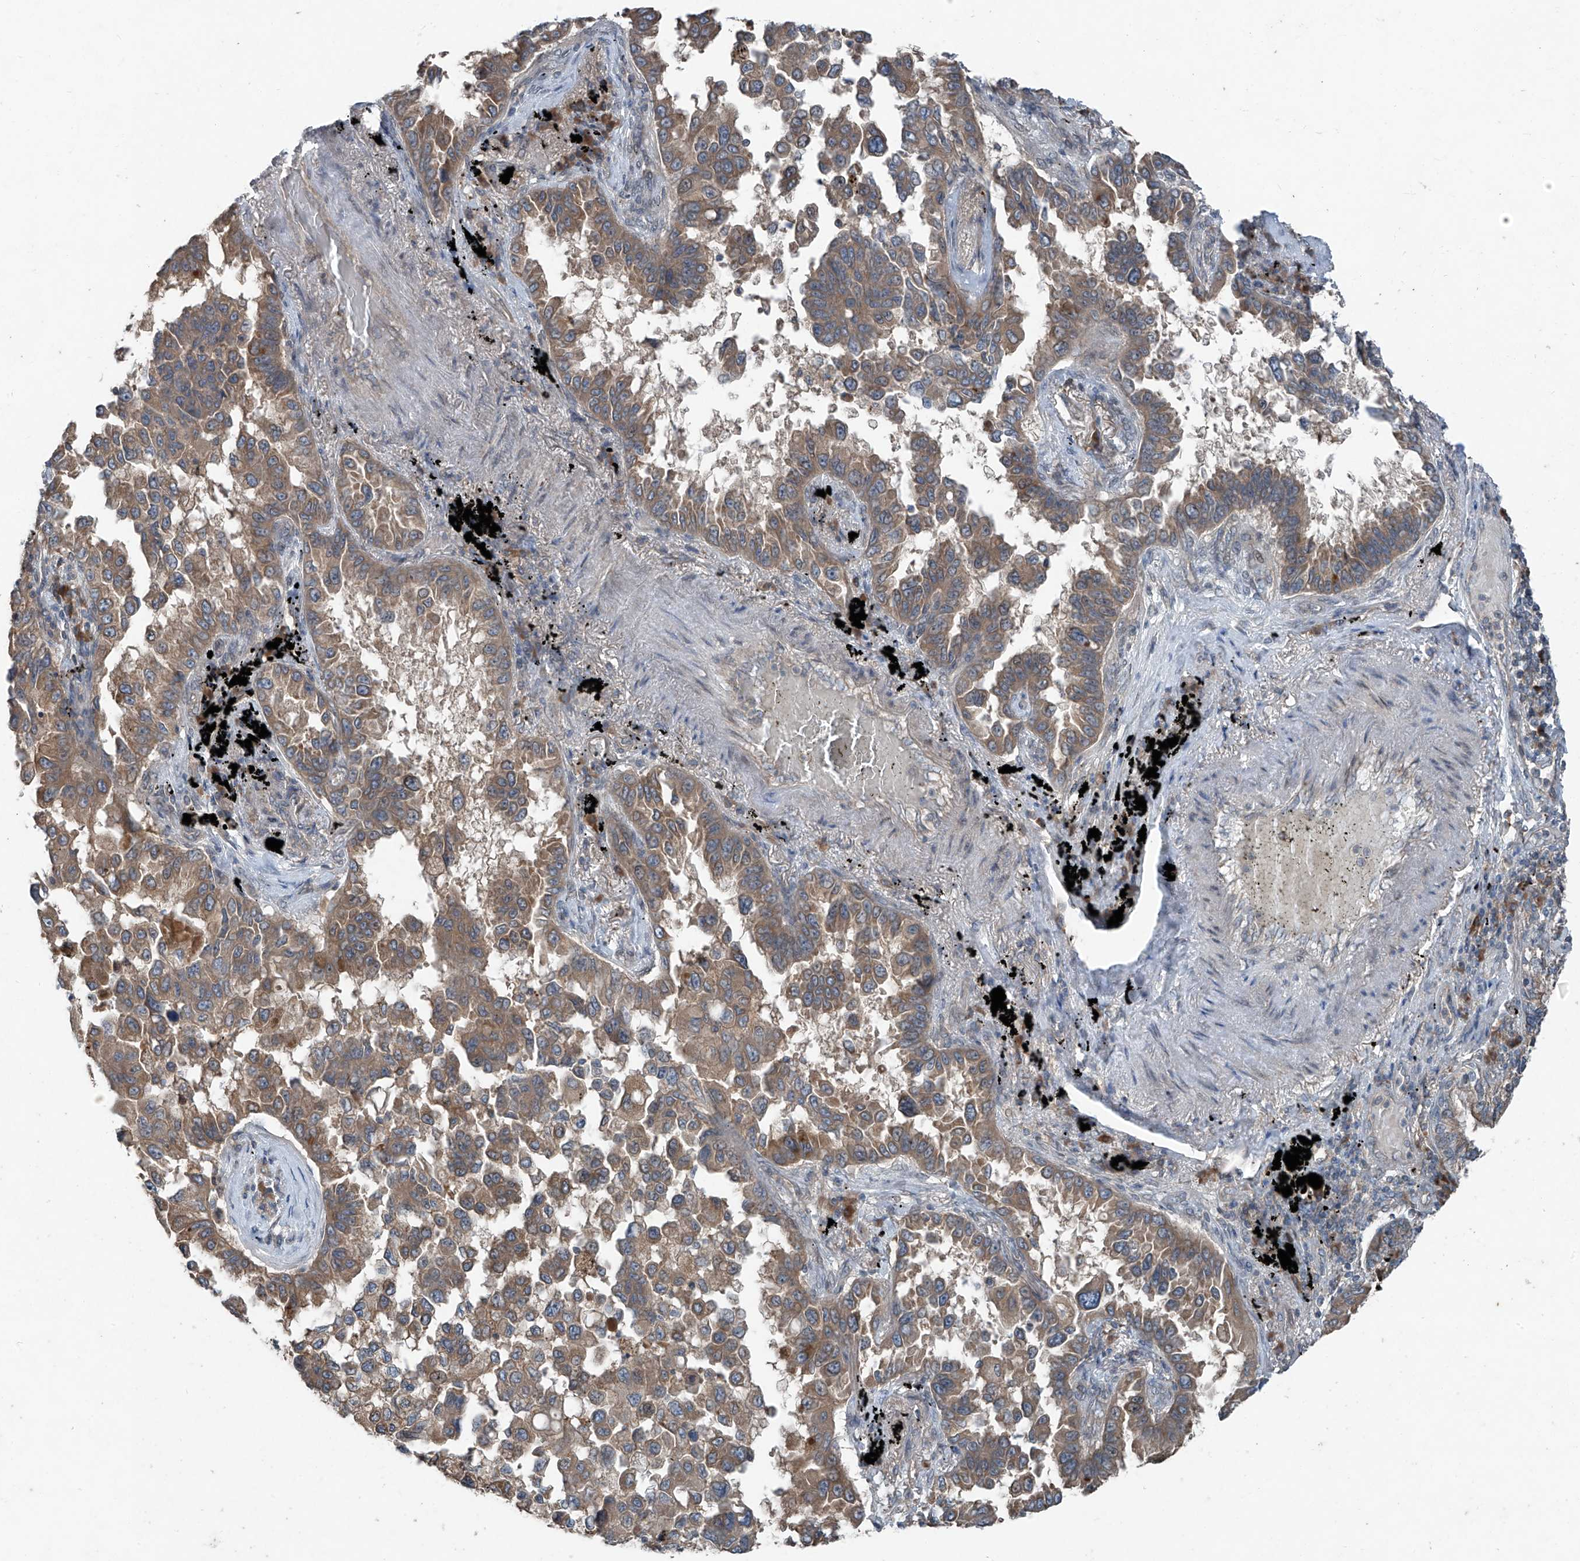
{"staining": {"intensity": "moderate", "quantity": ">75%", "location": "cytoplasmic/membranous"}, "tissue": "lung cancer", "cell_type": "Tumor cells", "image_type": "cancer", "snomed": [{"axis": "morphology", "description": "Adenocarcinoma, NOS"}, {"axis": "topography", "description": "Lung"}], "caption": "The immunohistochemical stain highlights moderate cytoplasmic/membranous expression in tumor cells of lung cancer (adenocarcinoma) tissue.", "gene": "FOXRED2", "patient": {"sex": "female", "age": 67}}